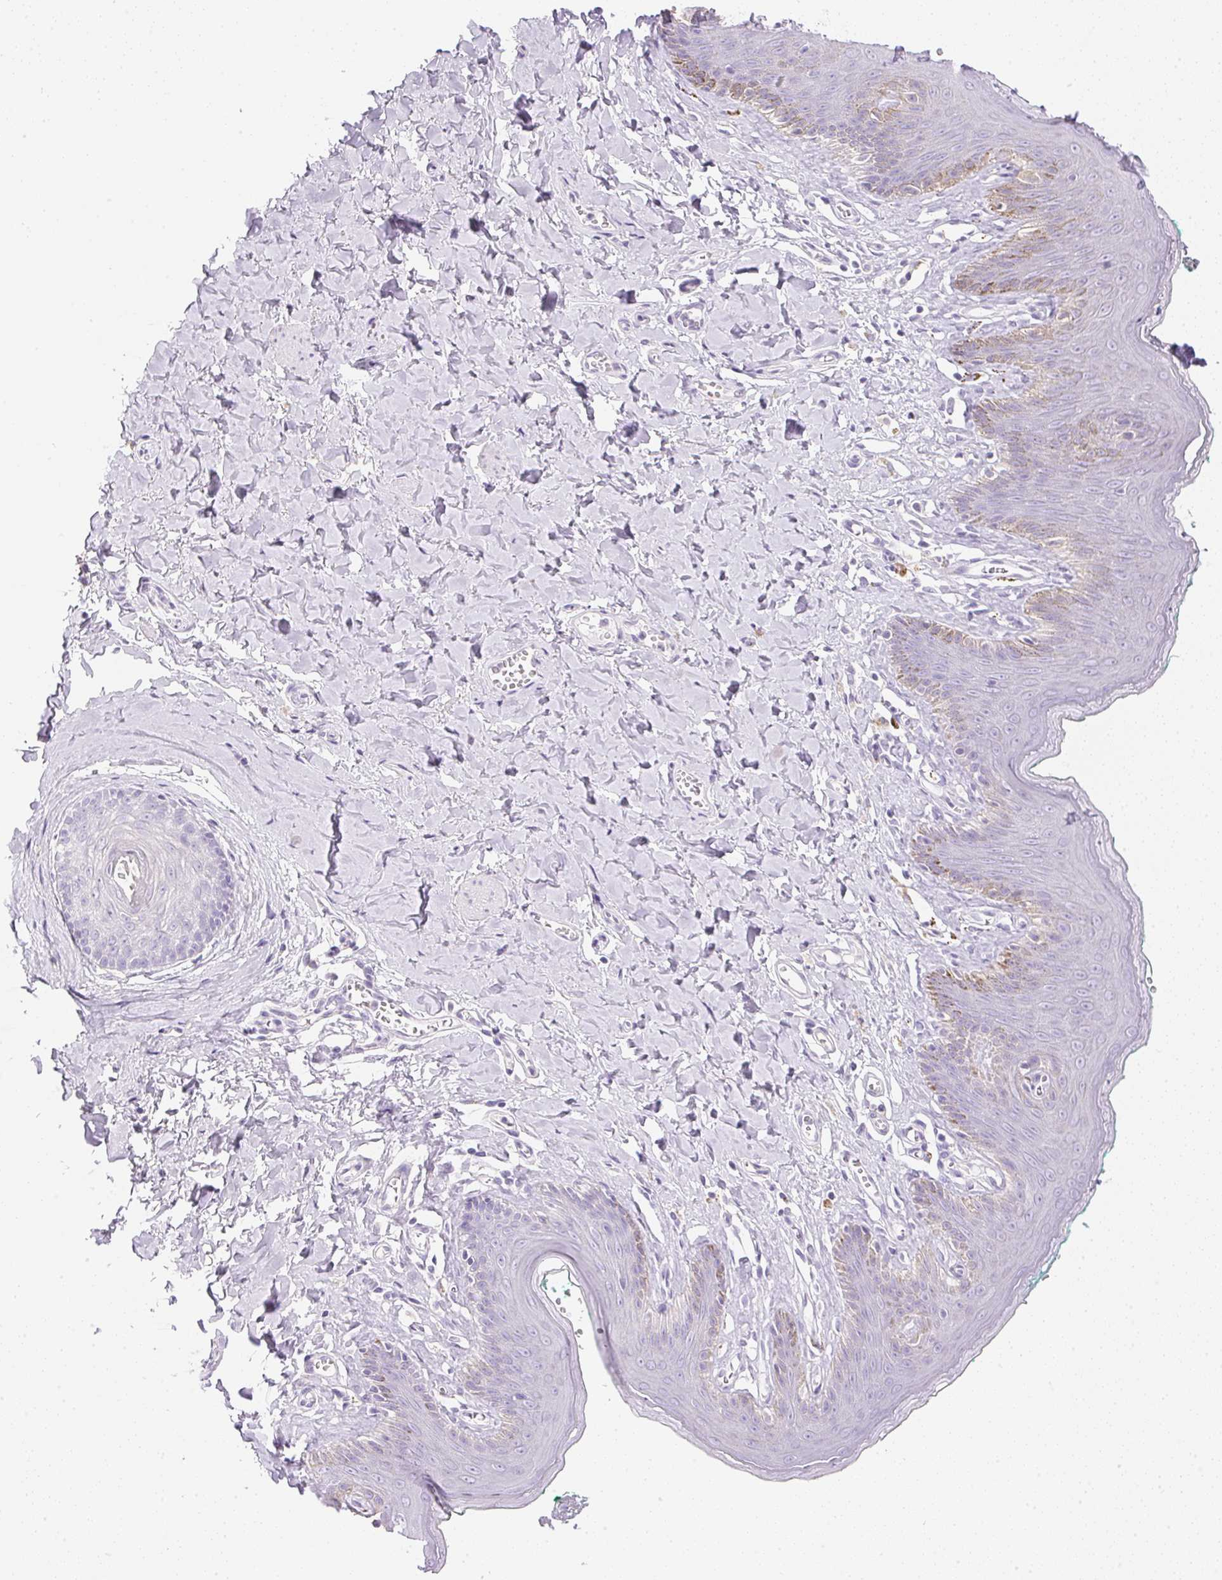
{"staining": {"intensity": "negative", "quantity": "none", "location": "none"}, "tissue": "skin", "cell_type": "Epidermal cells", "image_type": "normal", "snomed": [{"axis": "morphology", "description": "Normal tissue, NOS"}, {"axis": "topography", "description": "Vulva"}, {"axis": "topography", "description": "Peripheral nerve tissue"}], "caption": "Photomicrograph shows no significant protein positivity in epidermal cells of benign skin. (DAB immunohistochemistry (IHC), high magnification).", "gene": "ATP6V1G3", "patient": {"sex": "female", "age": 66}}